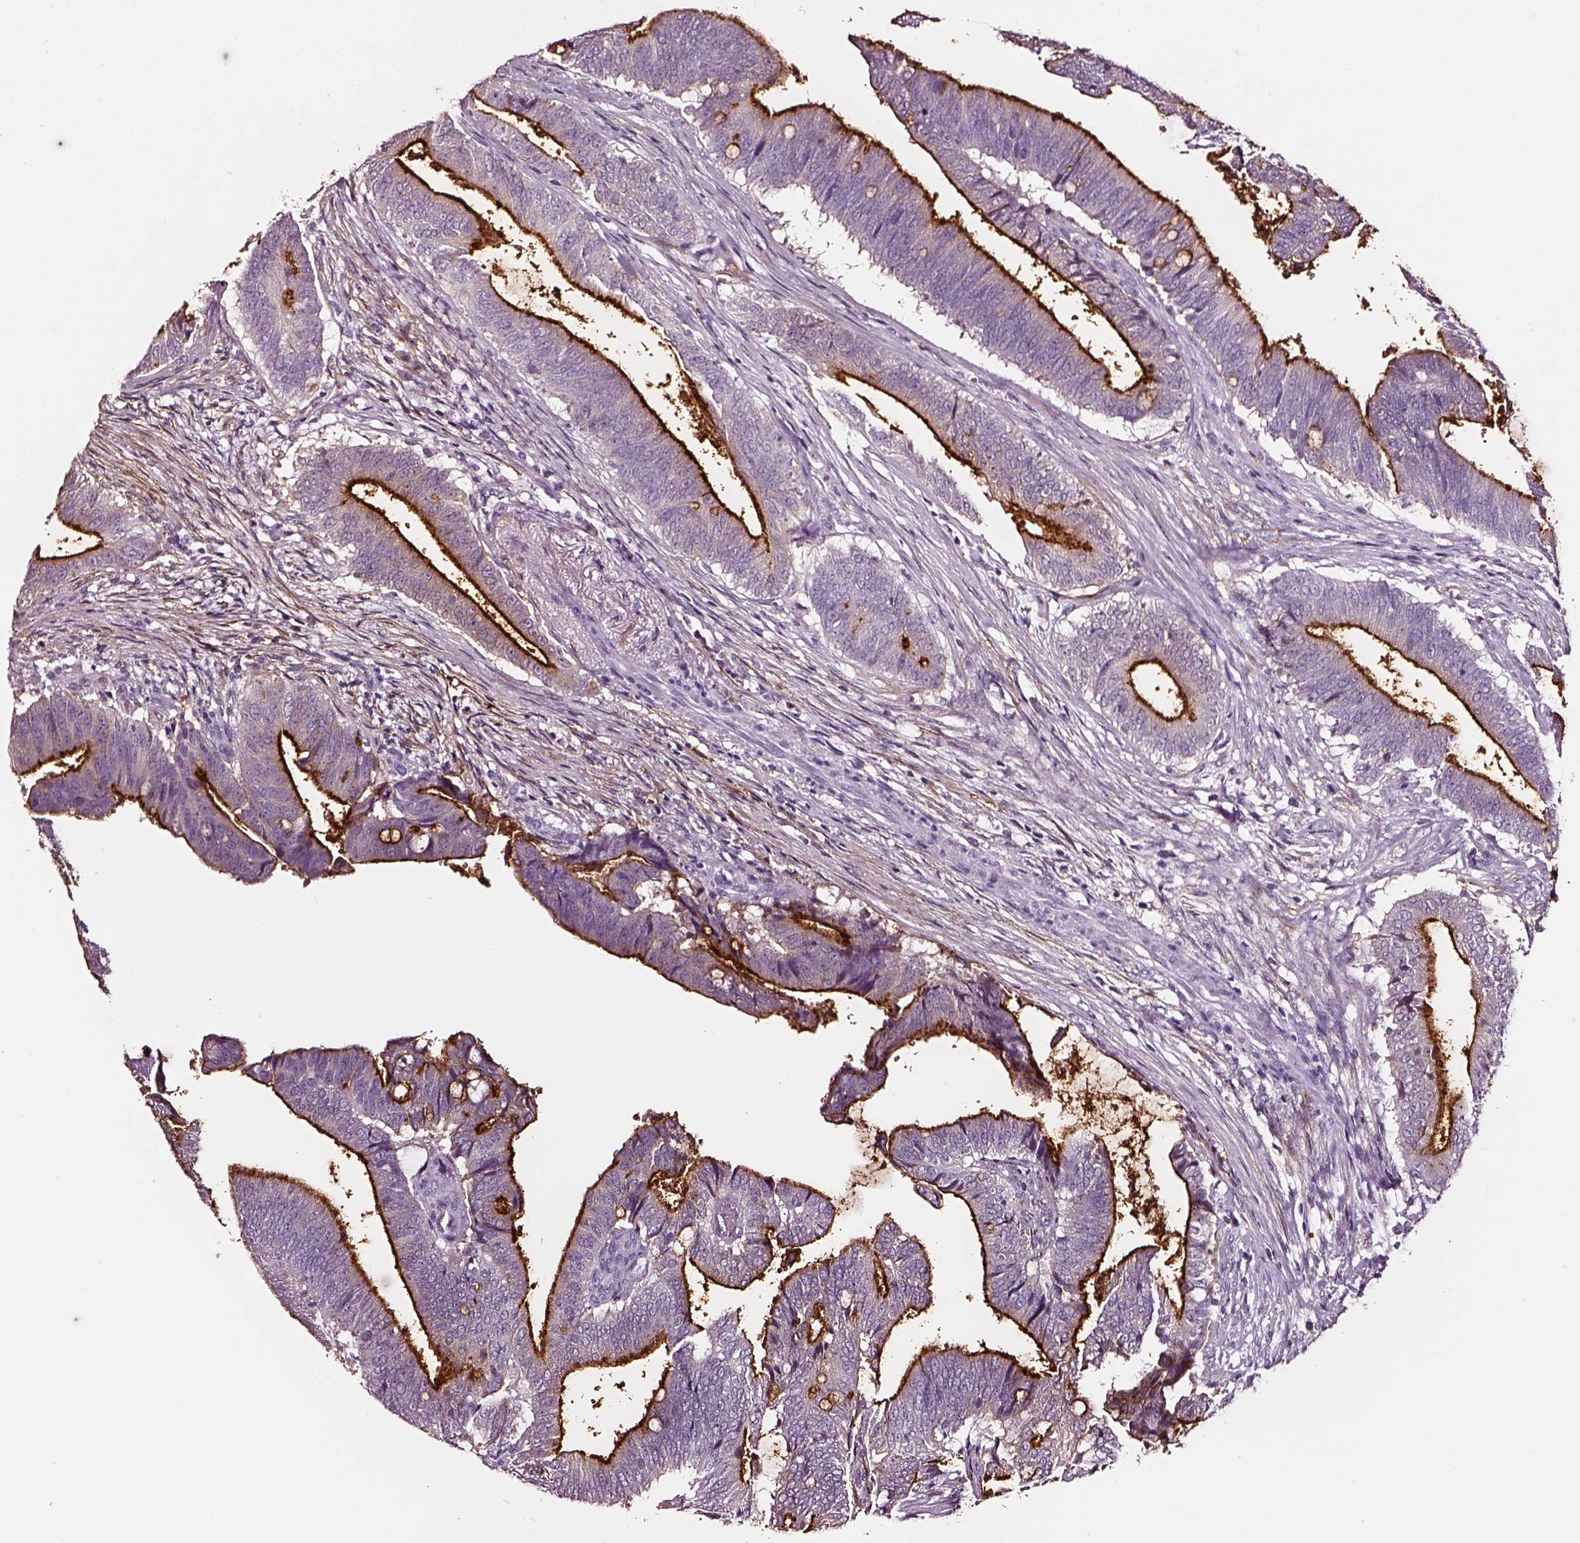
{"staining": {"intensity": "strong", "quantity": ">75%", "location": "cytoplasmic/membranous"}, "tissue": "colorectal cancer", "cell_type": "Tumor cells", "image_type": "cancer", "snomed": [{"axis": "morphology", "description": "Adenocarcinoma, NOS"}, {"axis": "topography", "description": "Colon"}], "caption": "IHC image of neoplastic tissue: colorectal cancer stained using IHC reveals high levels of strong protein expression localized specifically in the cytoplasmic/membranous of tumor cells, appearing as a cytoplasmic/membranous brown color.", "gene": "DPEP1", "patient": {"sex": "female", "age": 43}}